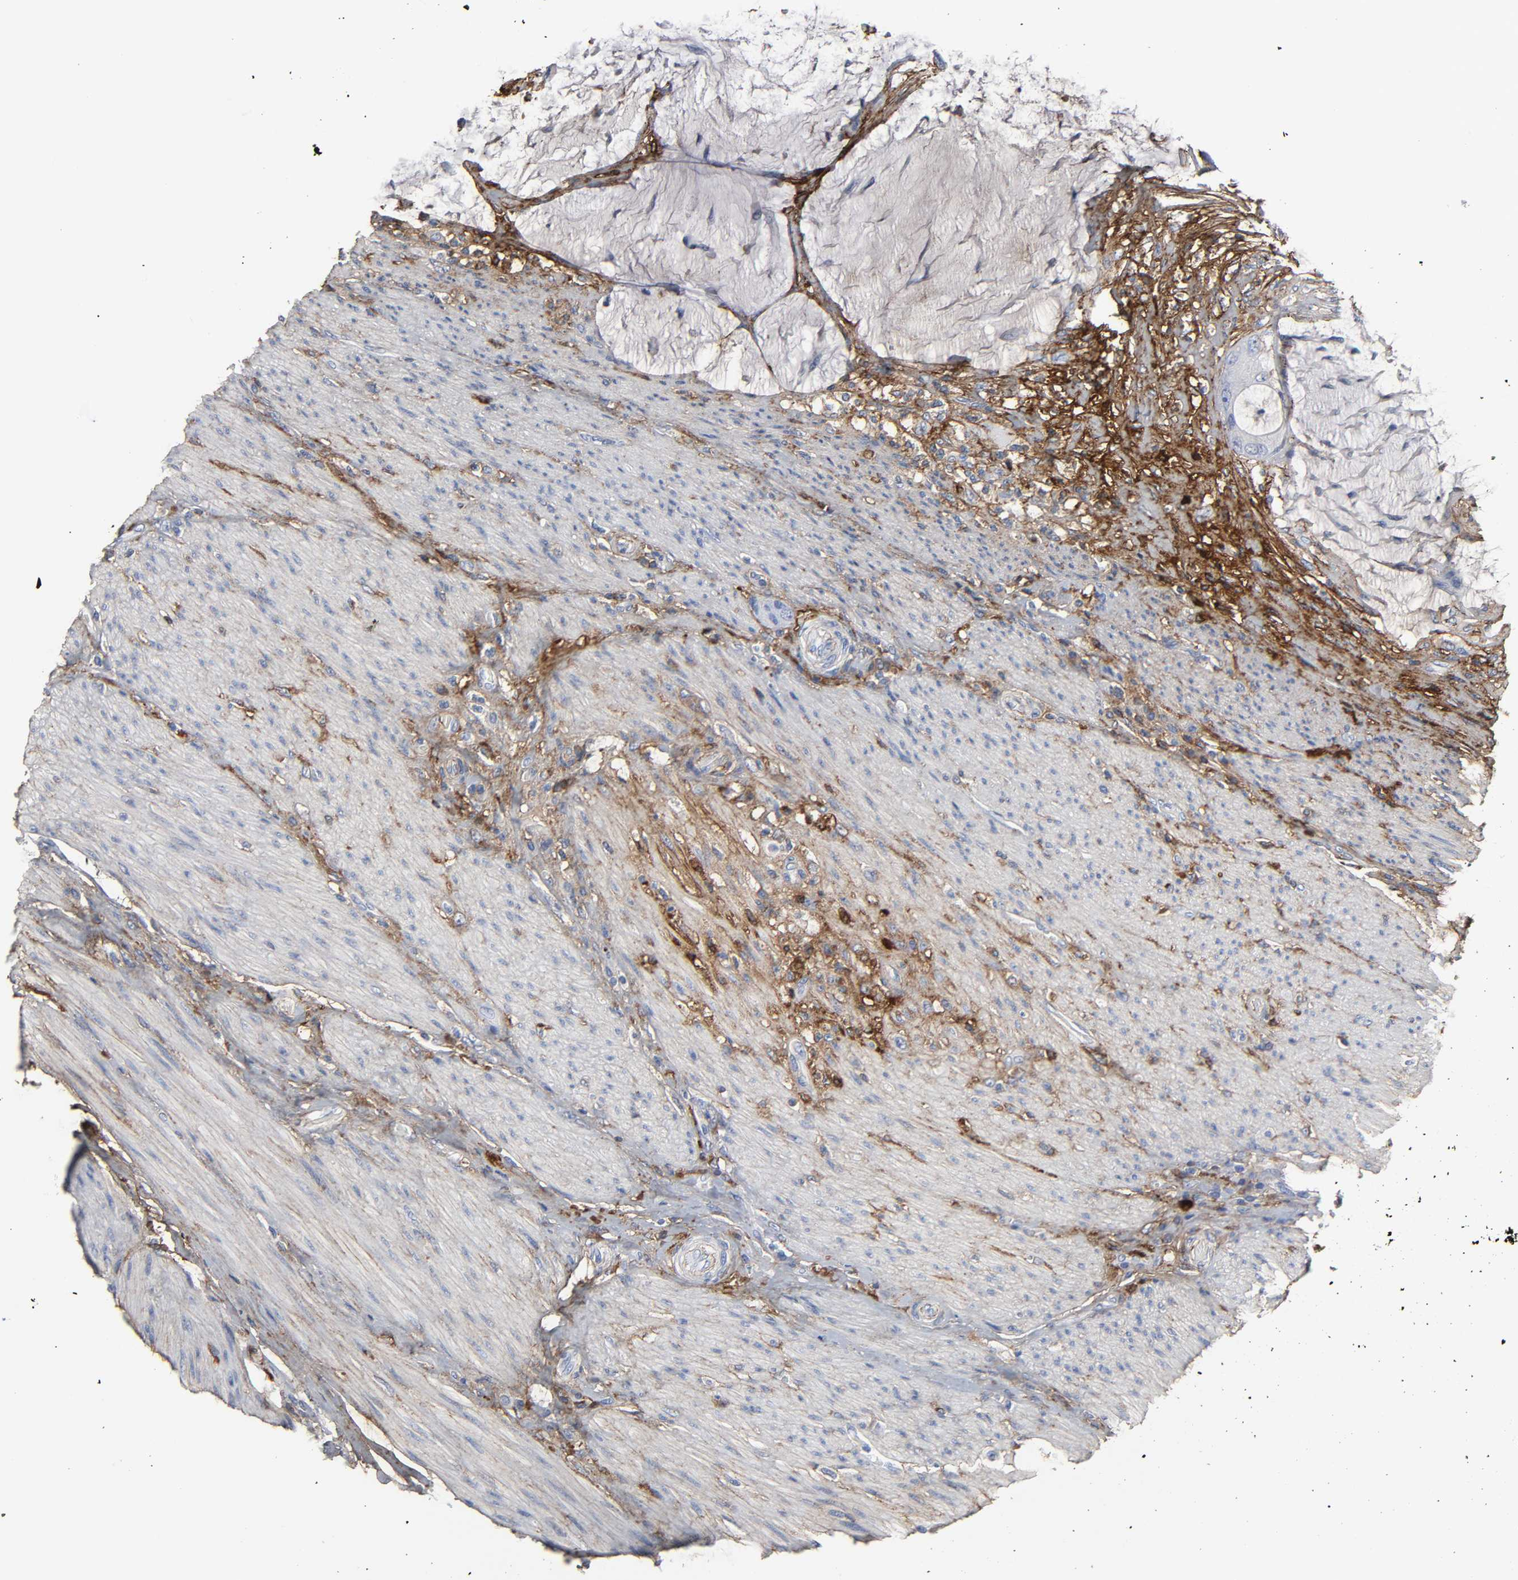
{"staining": {"intensity": "moderate", "quantity": "<25%", "location": "cytoplasmic/membranous"}, "tissue": "colorectal cancer", "cell_type": "Tumor cells", "image_type": "cancer", "snomed": [{"axis": "morphology", "description": "Adenocarcinoma, NOS"}, {"axis": "topography", "description": "Rectum"}], "caption": "Immunohistochemistry image of neoplastic tissue: adenocarcinoma (colorectal) stained using immunohistochemistry (IHC) displays low levels of moderate protein expression localized specifically in the cytoplasmic/membranous of tumor cells, appearing as a cytoplasmic/membranous brown color.", "gene": "FBLN1", "patient": {"sex": "female", "age": 77}}